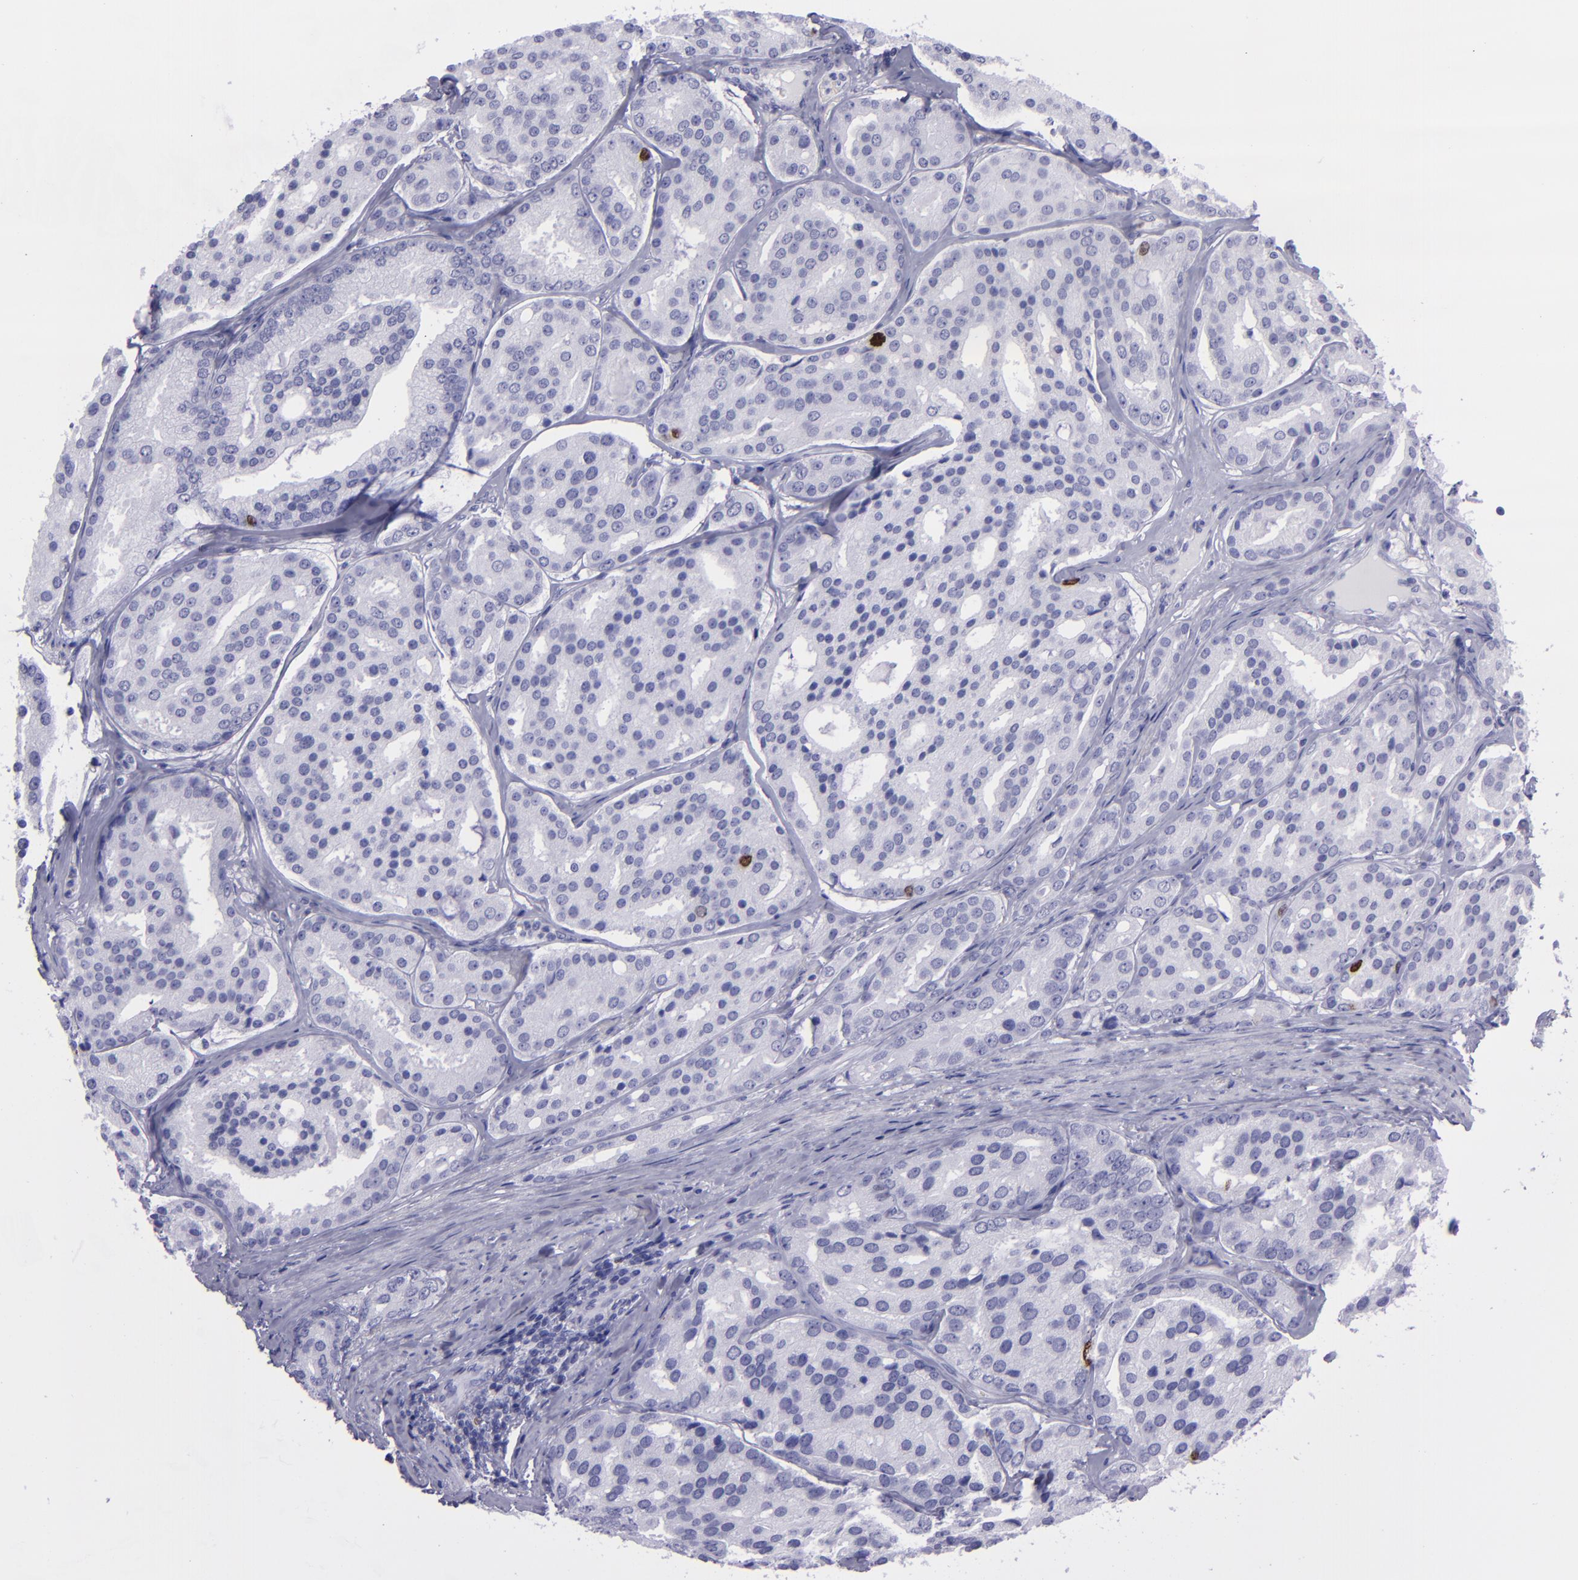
{"staining": {"intensity": "strong", "quantity": "<25%", "location": "nuclear"}, "tissue": "prostate cancer", "cell_type": "Tumor cells", "image_type": "cancer", "snomed": [{"axis": "morphology", "description": "Adenocarcinoma, High grade"}, {"axis": "topography", "description": "Prostate"}], "caption": "Immunohistochemistry (IHC) (DAB) staining of human prostate cancer (adenocarcinoma (high-grade)) displays strong nuclear protein positivity in about <25% of tumor cells.", "gene": "TOP2A", "patient": {"sex": "male", "age": 64}}